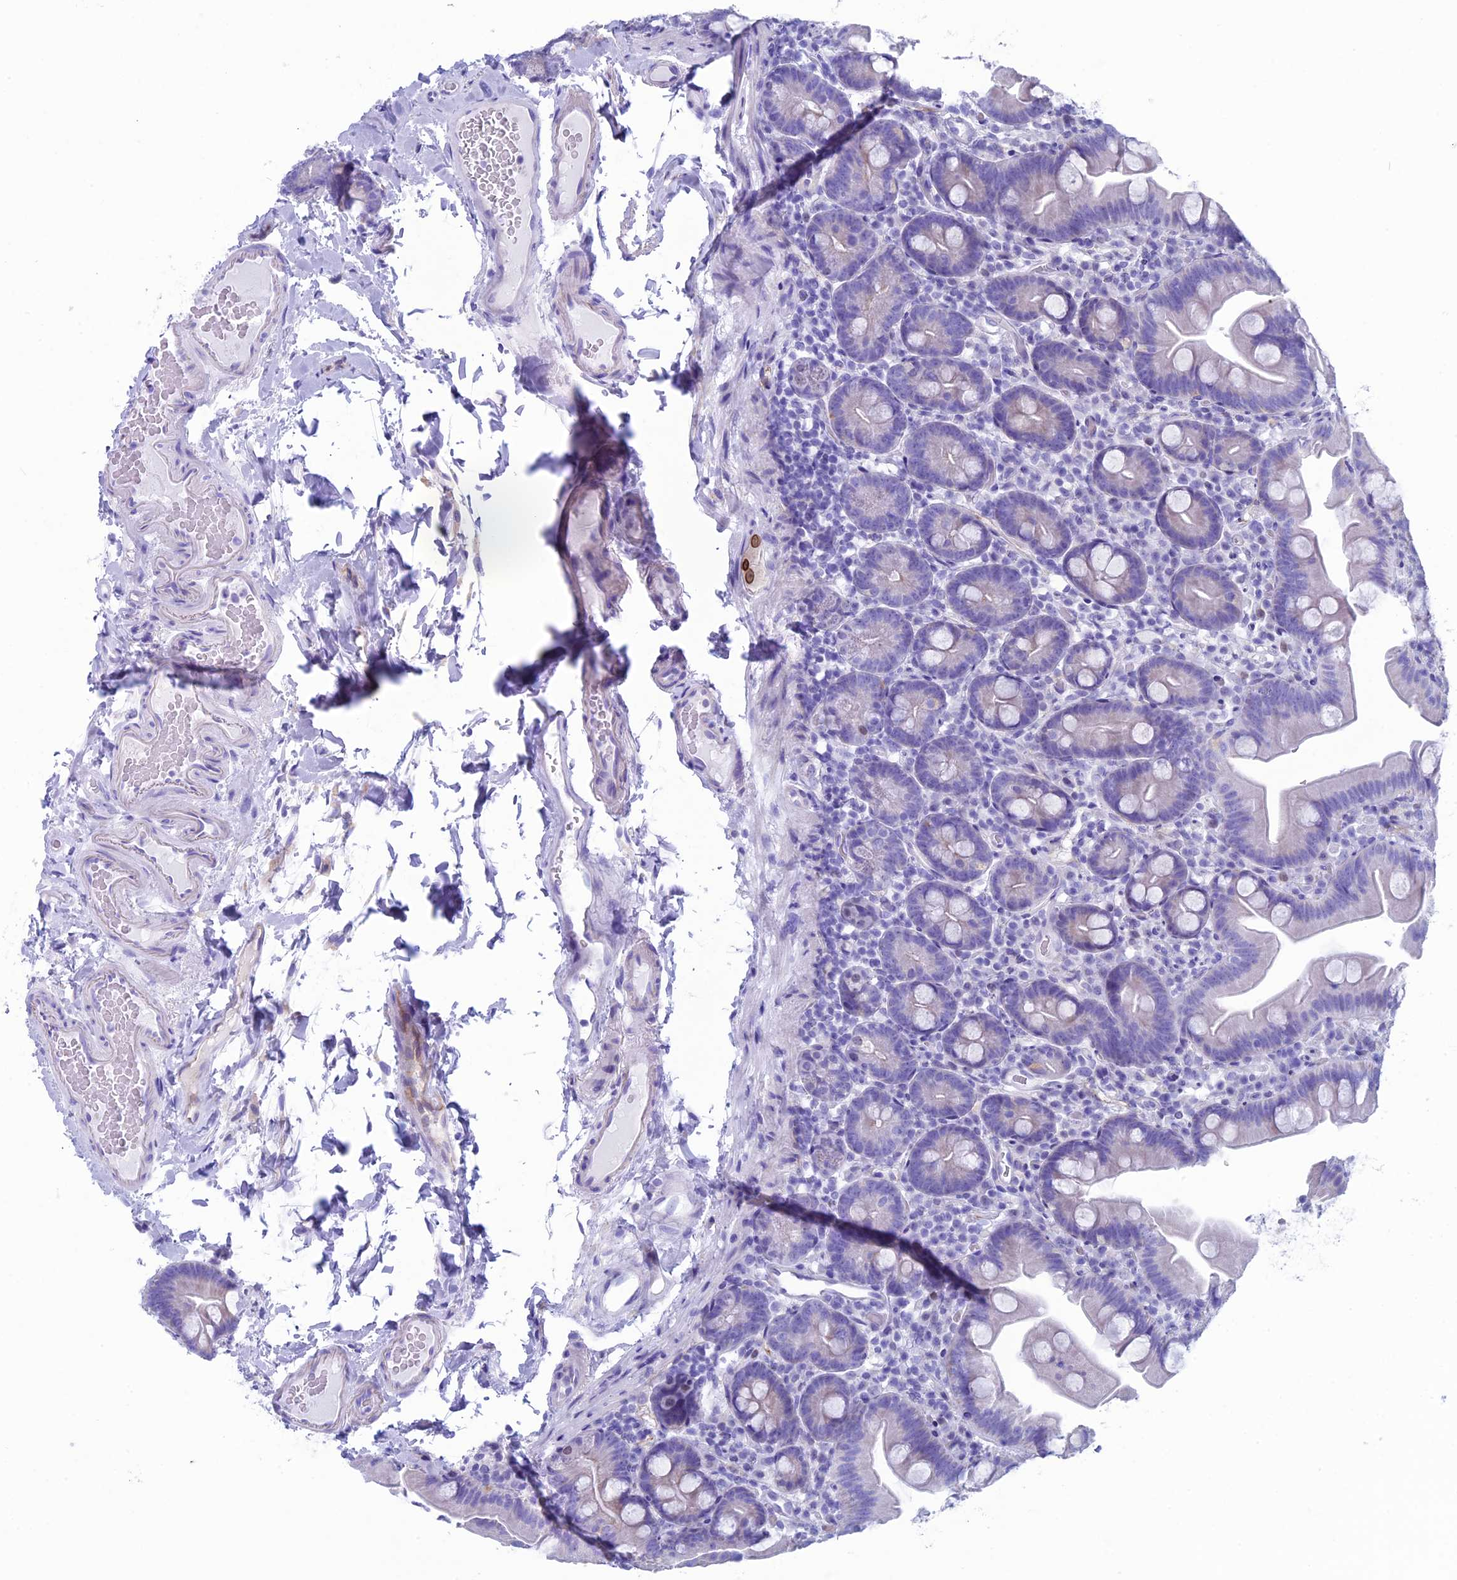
{"staining": {"intensity": "negative", "quantity": "none", "location": "none"}, "tissue": "small intestine", "cell_type": "Glandular cells", "image_type": "normal", "snomed": [{"axis": "morphology", "description": "Normal tissue, NOS"}, {"axis": "topography", "description": "Small intestine"}], "caption": "Immunohistochemical staining of normal small intestine displays no significant staining in glandular cells. (Brightfield microscopy of DAB (3,3'-diaminobenzidine) immunohistochemistry (IHC) at high magnification).", "gene": "FAM169A", "patient": {"sex": "female", "age": 68}}